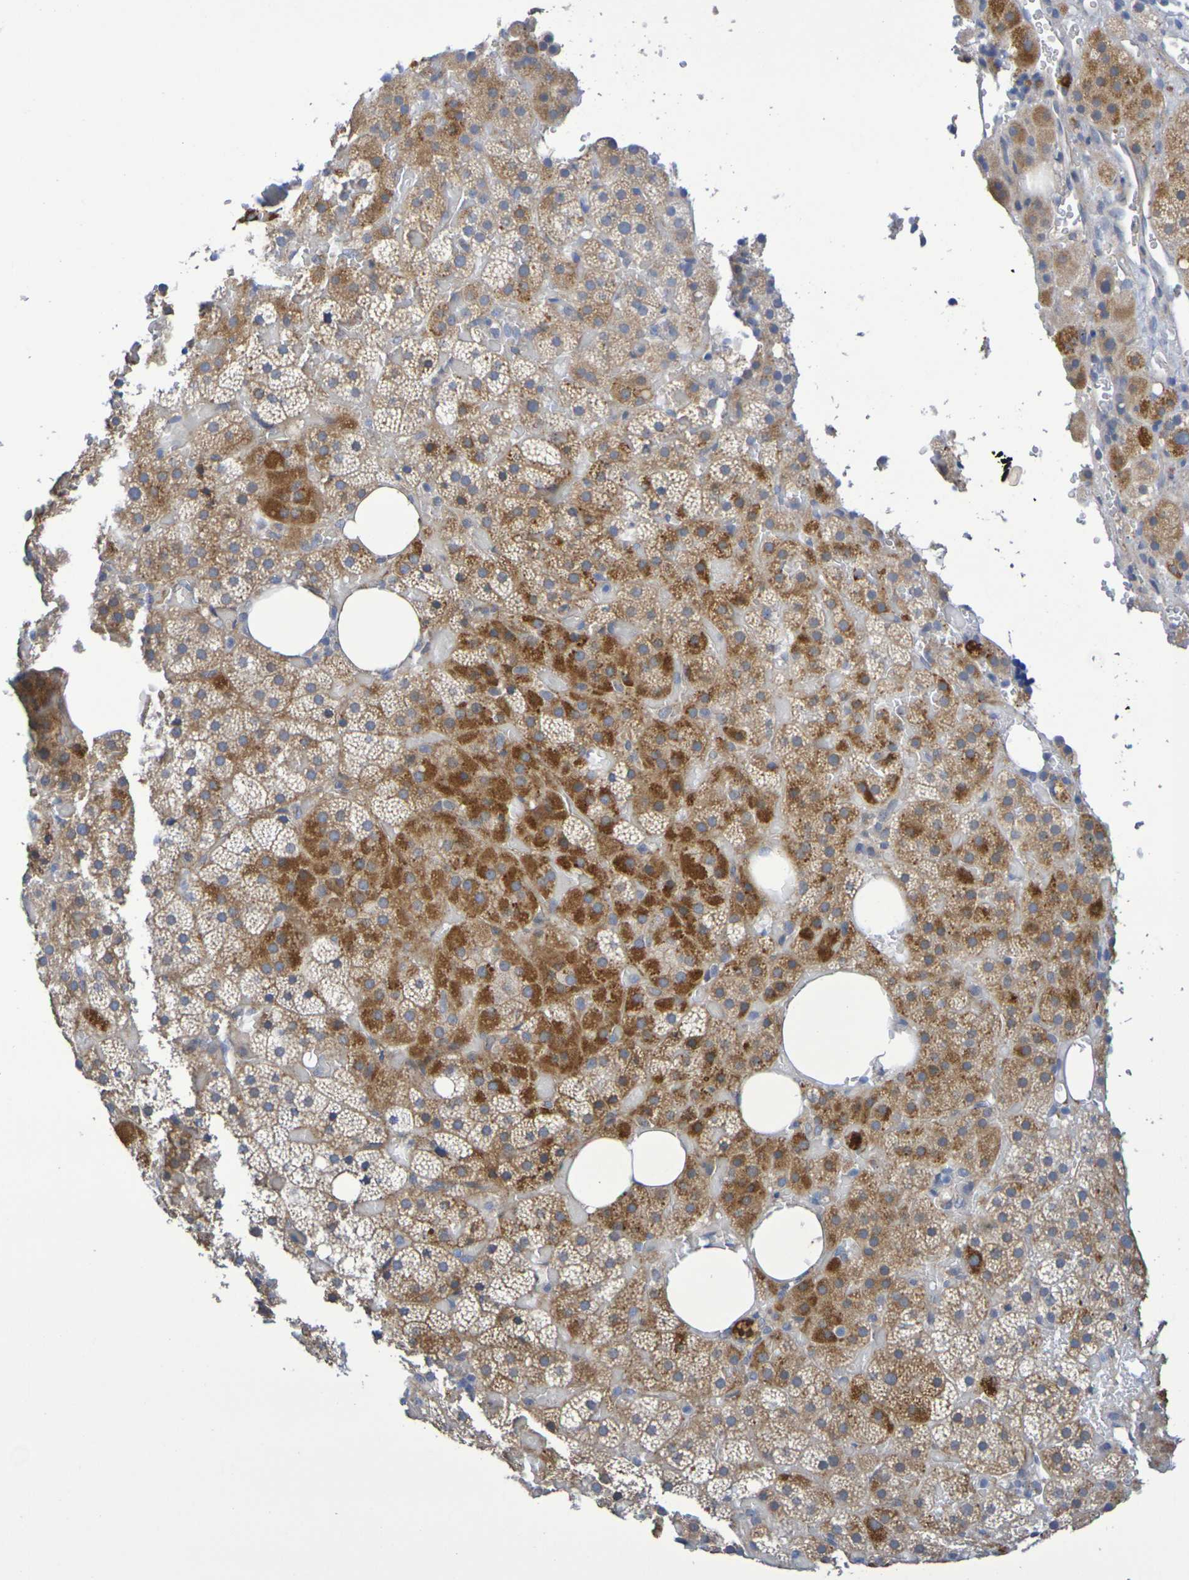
{"staining": {"intensity": "moderate", "quantity": "25%-75%", "location": "cytoplasmic/membranous"}, "tissue": "adrenal gland", "cell_type": "Glandular cells", "image_type": "normal", "snomed": [{"axis": "morphology", "description": "Normal tissue, NOS"}, {"axis": "topography", "description": "Adrenal gland"}], "caption": "Adrenal gland stained with a brown dye shows moderate cytoplasmic/membranous positive positivity in about 25%-75% of glandular cells.", "gene": "SDC4", "patient": {"sex": "female", "age": 59}}